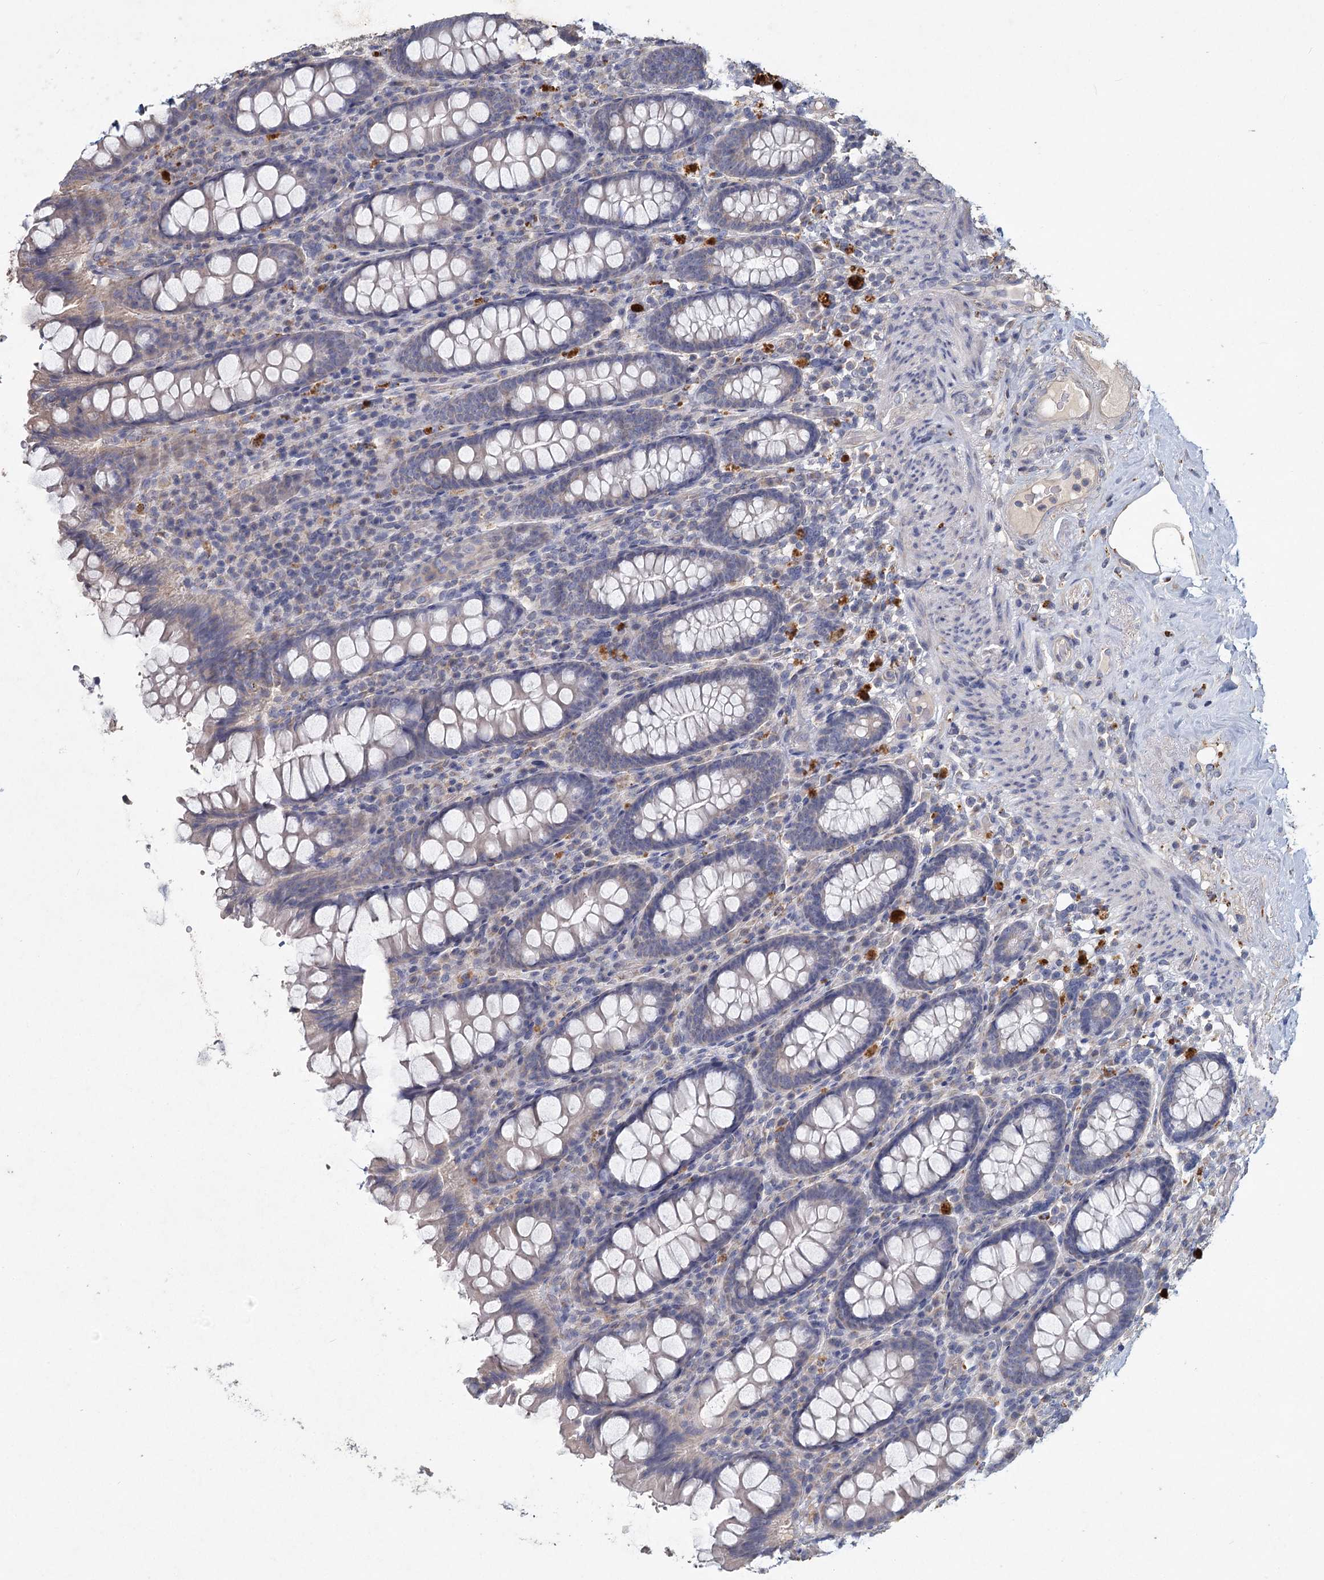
{"staining": {"intensity": "negative", "quantity": "none", "location": "none"}, "tissue": "colon", "cell_type": "Endothelial cells", "image_type": "normal", "snomed": [{"axis": "morphology", "description": "Normal tissue, NOS"}, {"axis": "topography", "description": "Colon"}], "caption": "The photomicrograph exhibits no significant staining in endothelial cells of colon.", "gene": "HES2", "patient": {"sex": "female", "age": 79}}